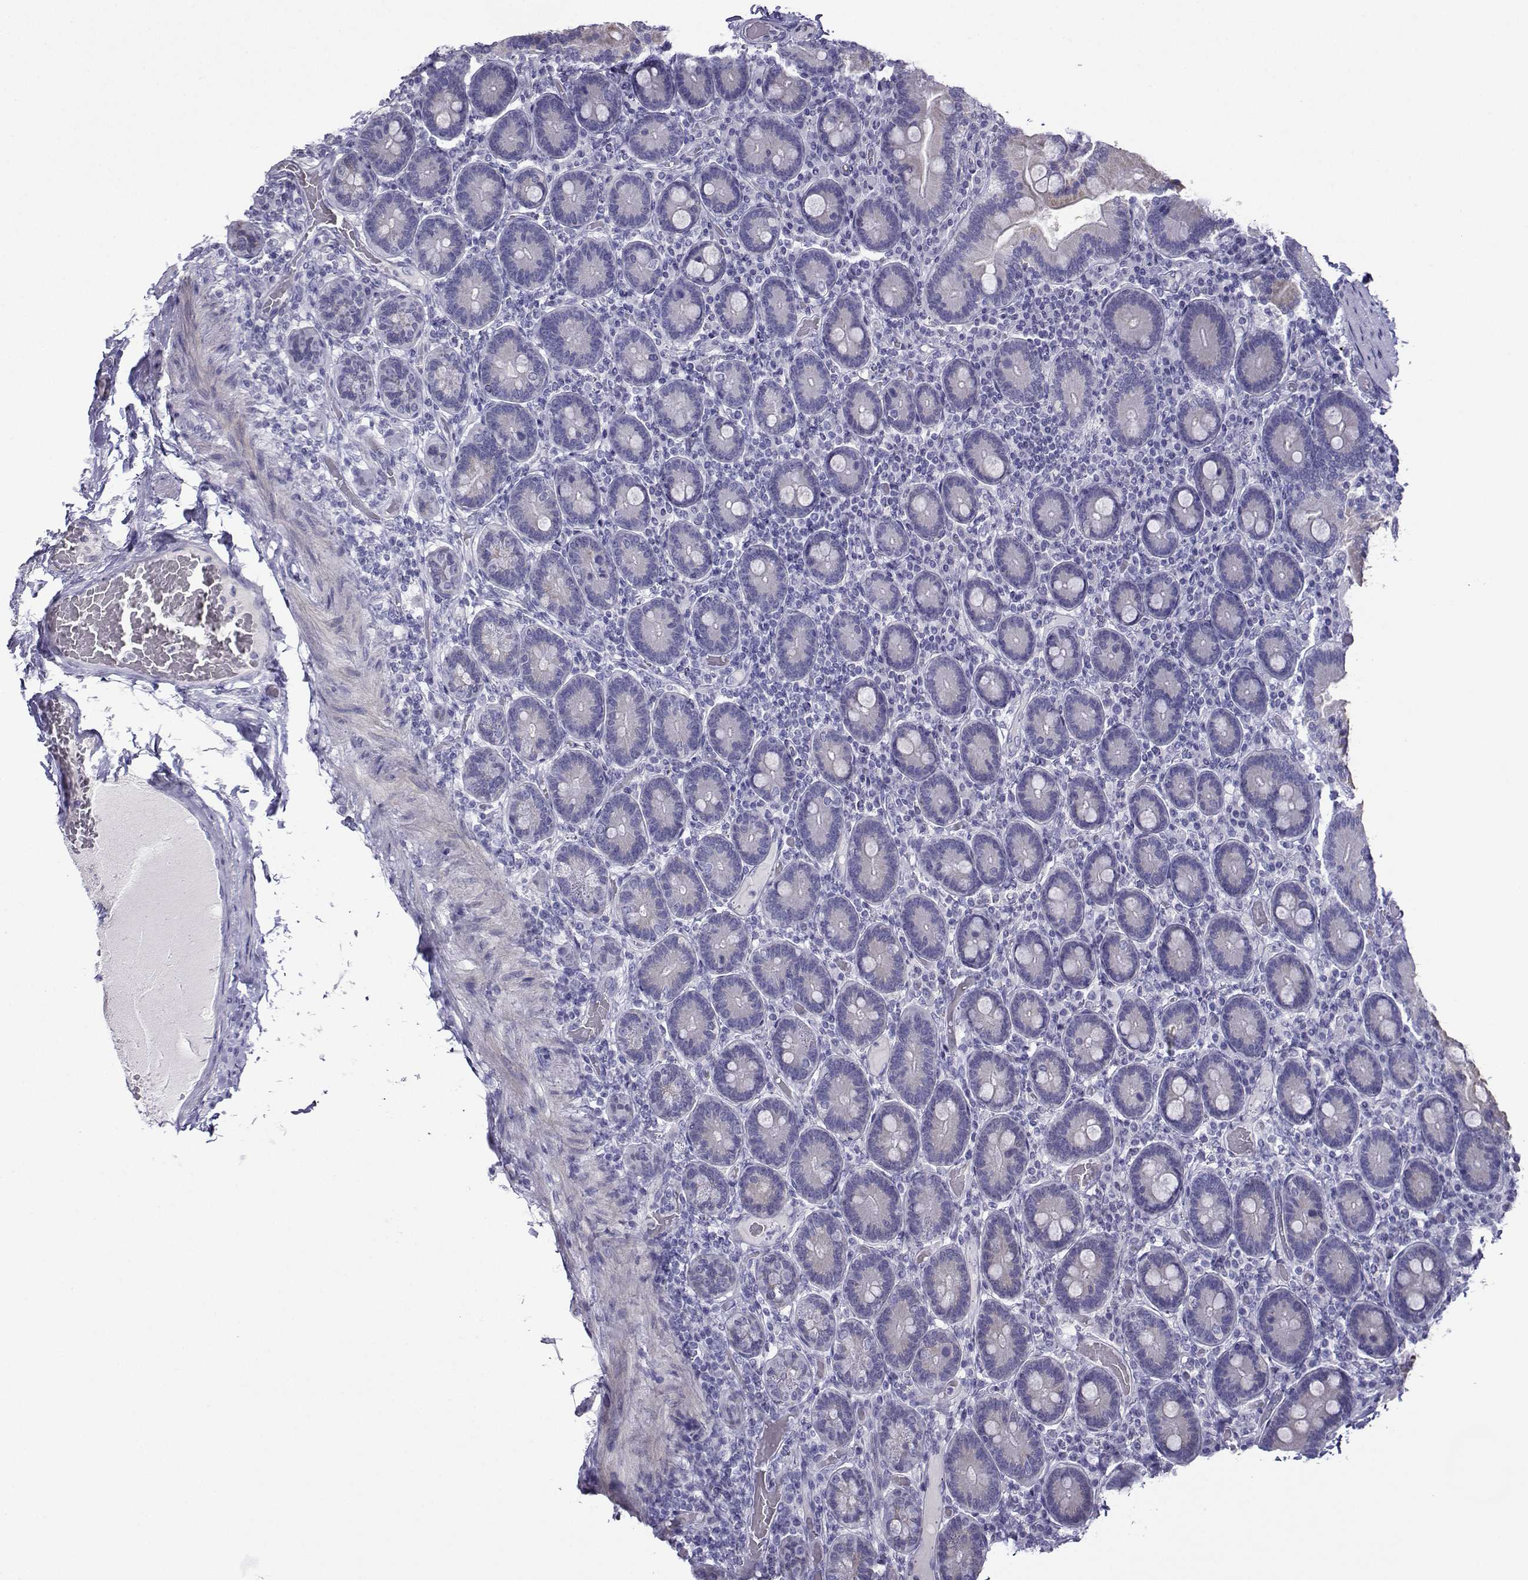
{"staining": {"intensity": "weak", "quantity": "<25%", "location": "cytoplasmic/membranous"}, "tissue": "duodenum", "cell_type": "Glandular cells", "image_type": "normal", "snomed": [{"axis": "morphology", "description": "Normal tissue, NOS"}, {"axis": "topography", "description": "Duodenum"}], "caption": "DAB (3,3'-diaminobenzidine) immunohistochemical staining of benign human duodenum demonstrates no significant positivity in glandular cells.", "gene": "FBXO24", "patient": {"sex": "female", "age": 62}}